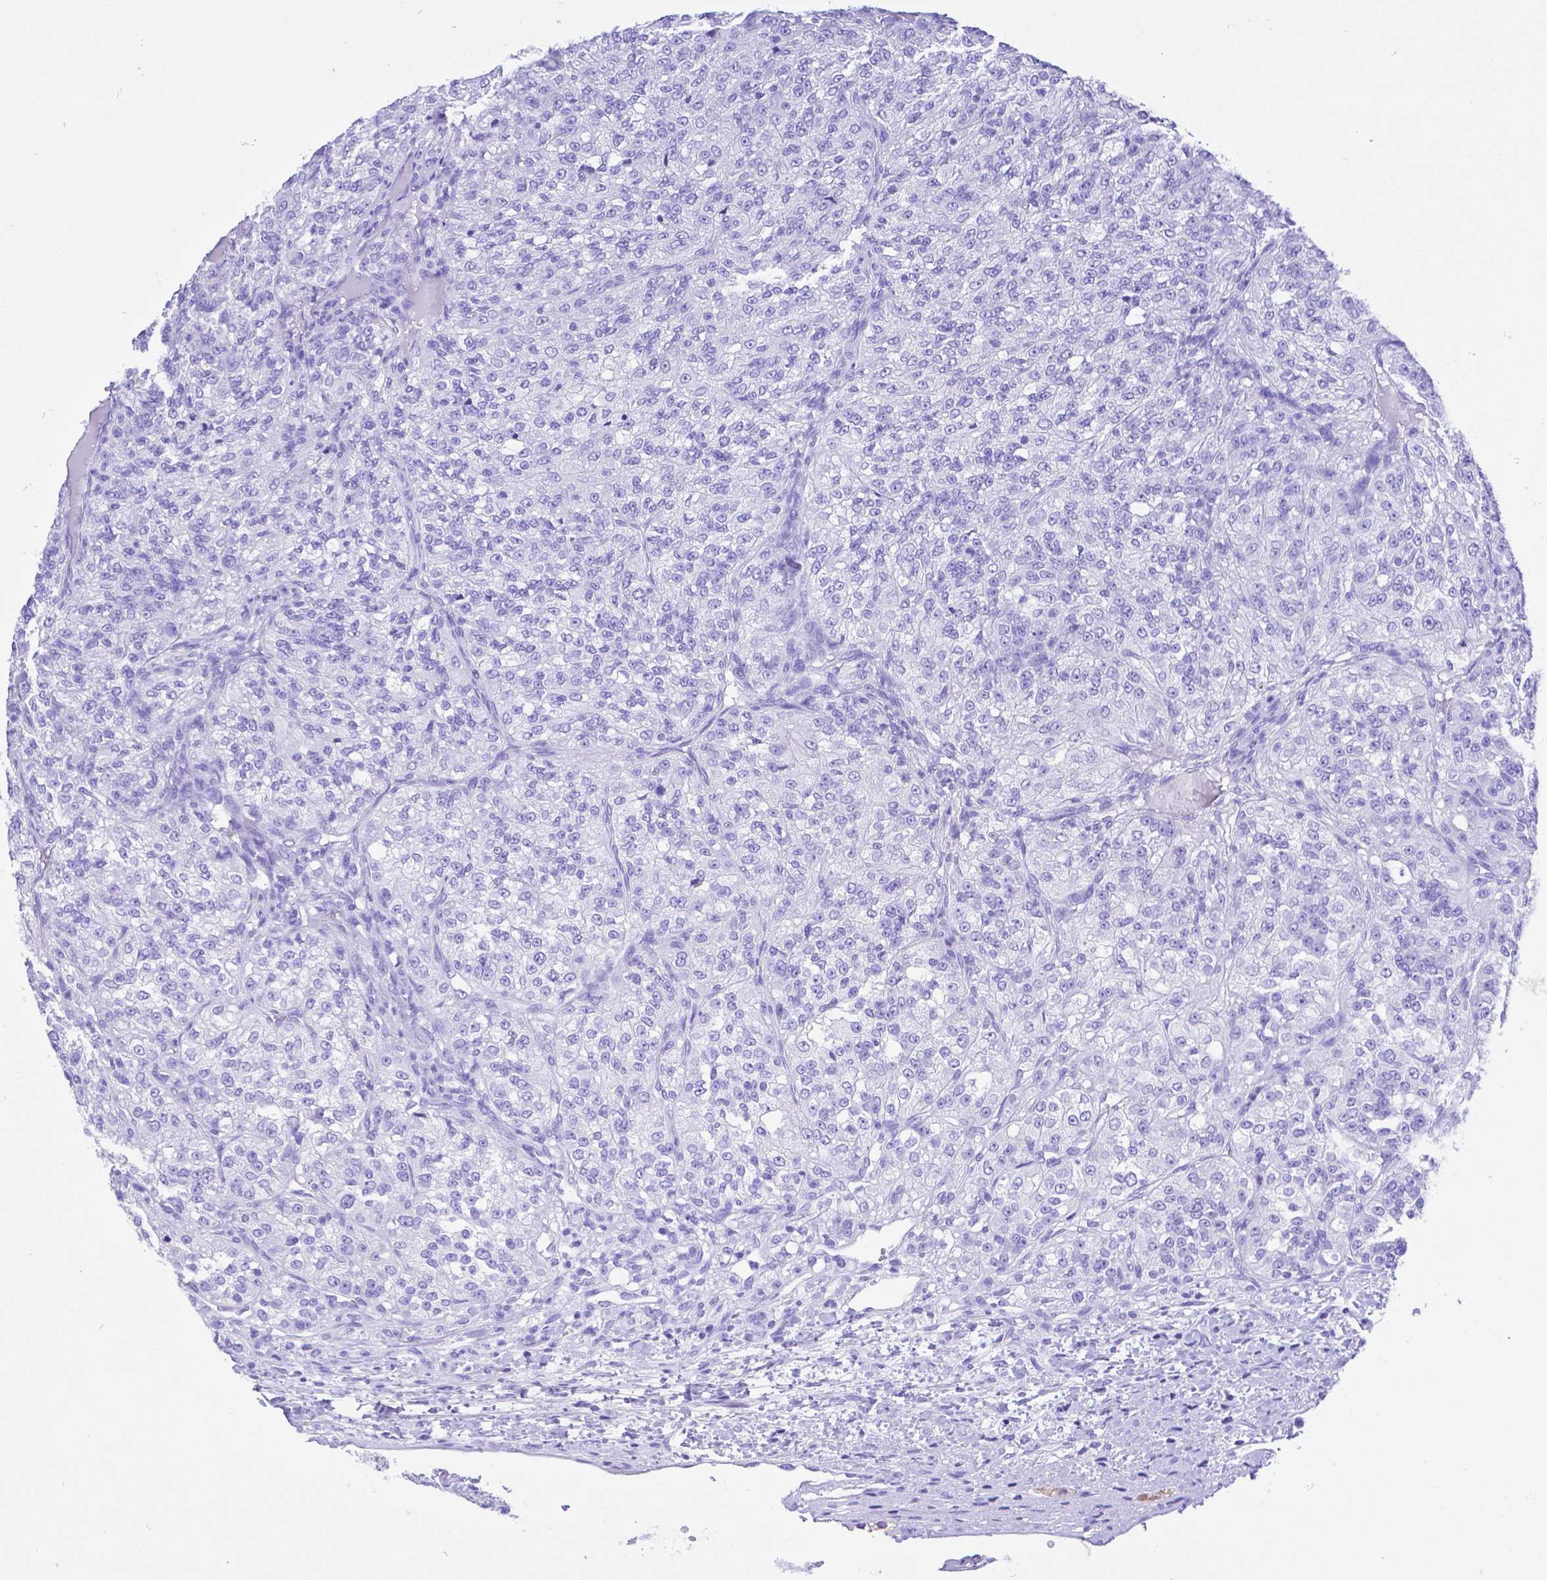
{"staining": {"intensity": "negative", "quantity": "none", "location": "none"}, "tissue": "renal cancer", "cell_type": "Tumor cells", "image_type": "cancer", "snomed": [{"axis": "morphology", "description": "Adenocarcinoma, NOS"}, {"axis": "topography", "description": "Kidney"}], "caption": "Immunohistochemistry of renal cancer (adenocarcinoma) exhibits no positivity in tumor cells.", "gene": "SMR3A", "patient": {"sex": "female", "age": 63}}